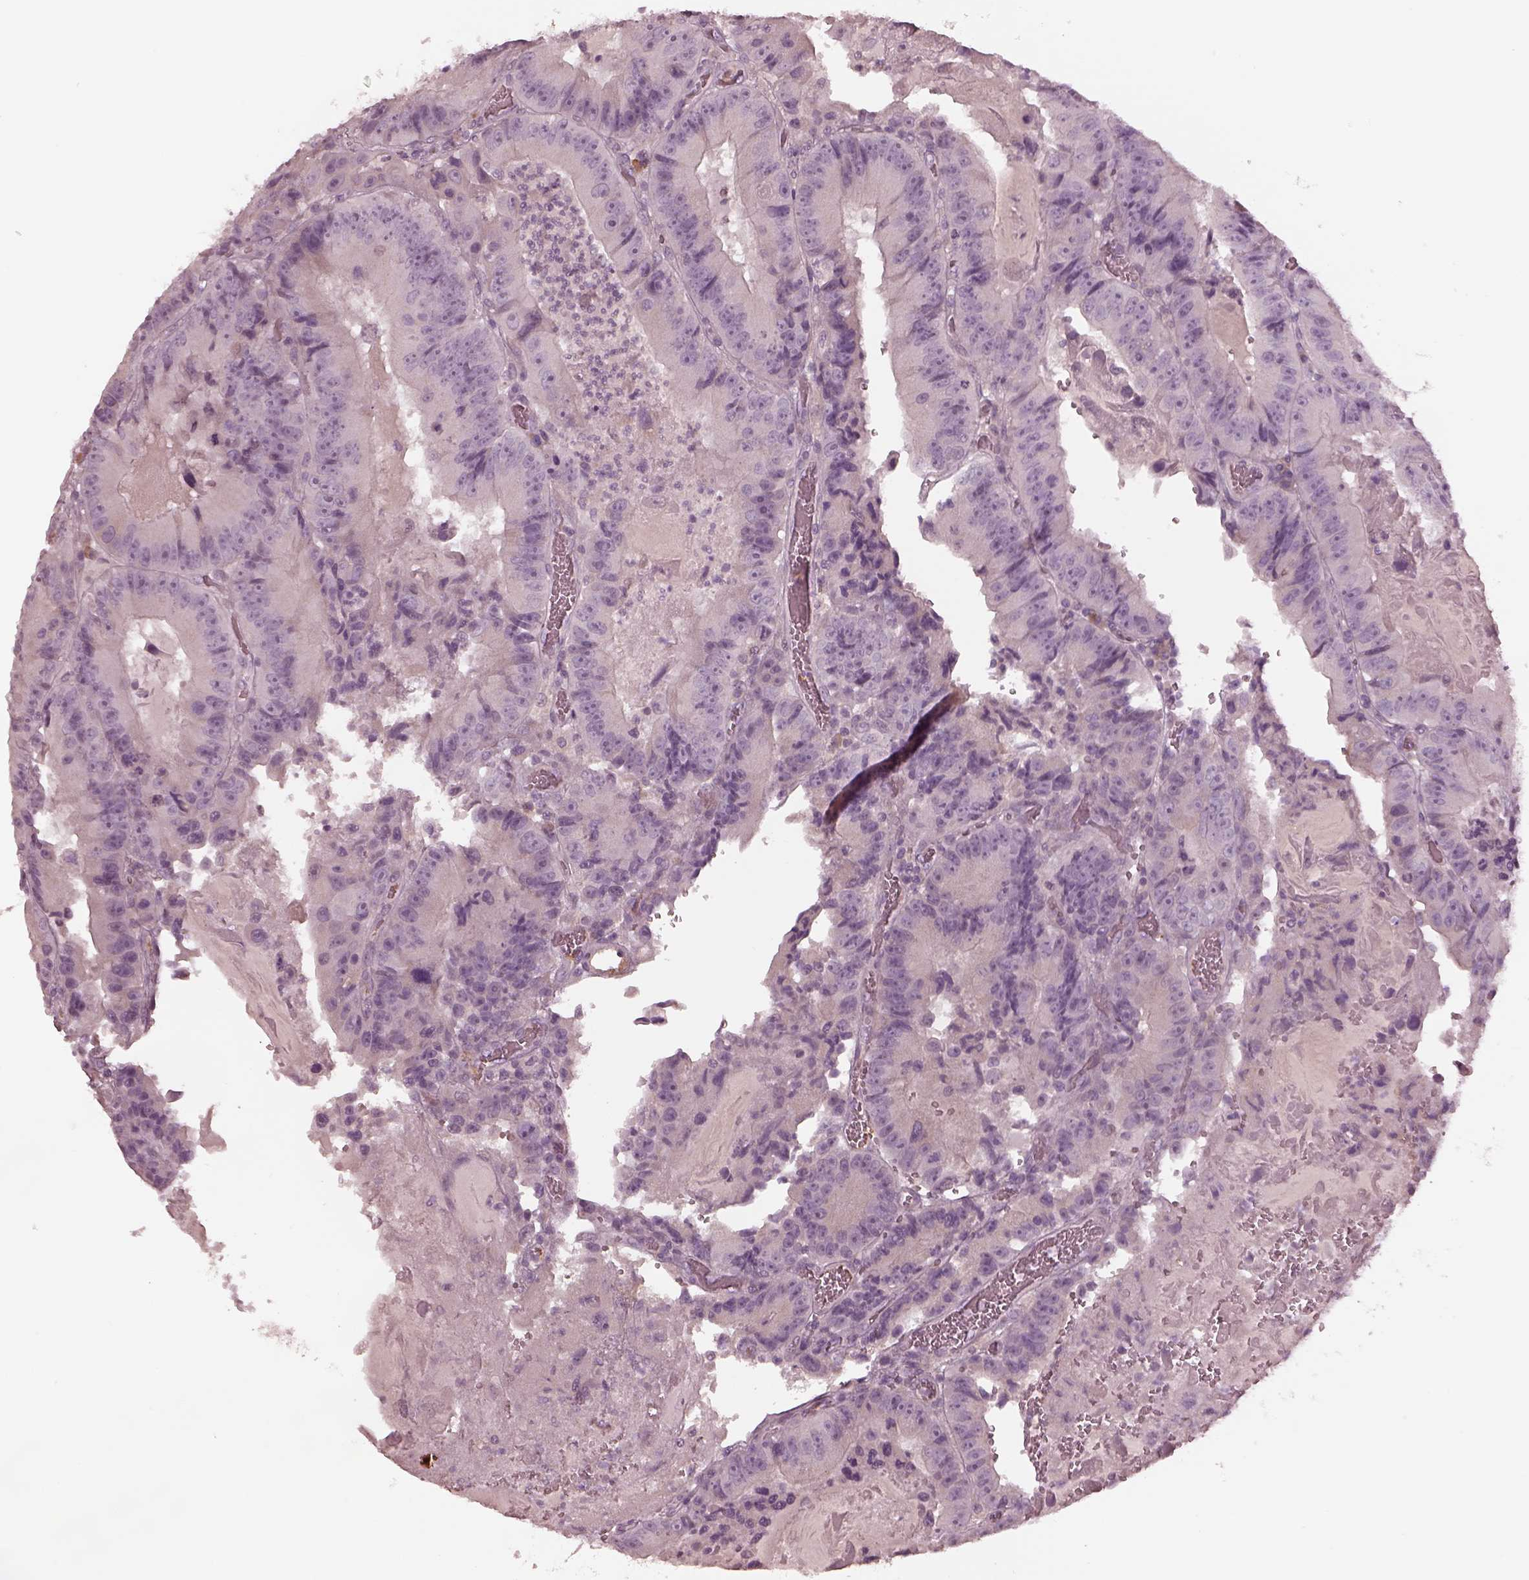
{"staining": {"intensity": "negative", "quantity": "none", "location": "none"}, "tissue": "colorectal cancer", "cell_type": "Tumor cells", "image_type": "cancer", "snomed": [{"axis": "morphology", "description": "Adenocarcinoma, NOS"}, {"axis": "topography", "description": "Colon"}], "caption": "A high-resolution image shows immunohistochemistry staining of adenocarcinoma (colorectal), which demonstrates no significant staining in tumor cells.", "gene": "MIA", "patient": {"sex": "female", "age": 86}}